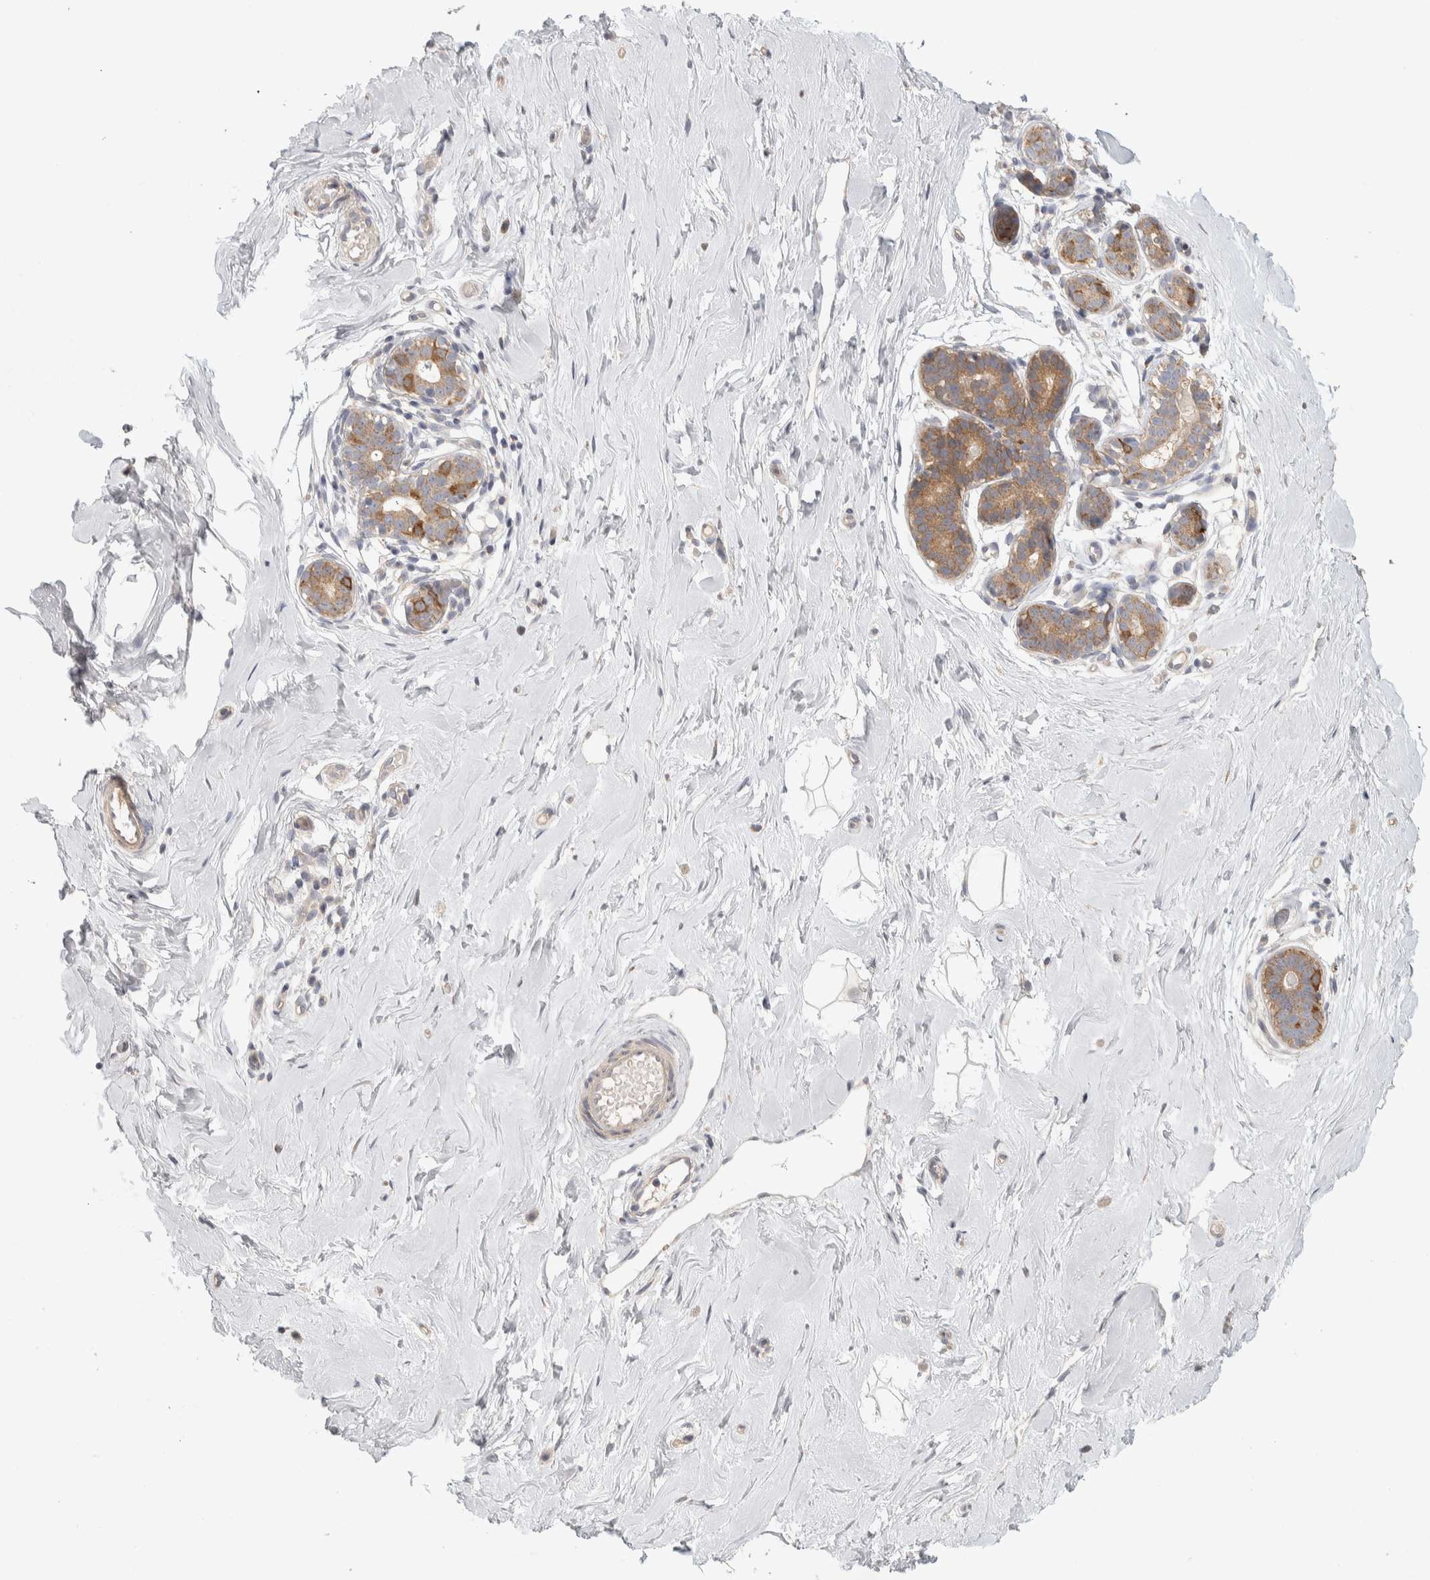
{"staining": {"intensity": "negative", "quantity": "none", "location": "none"}, "tissue": "breast", "cell_type": "Adipocytes", "image_type": "normal", "snomed": [{"axis": "morphology", "description": "Normal tissue, NOS"}, {"axis": "topography", "description": "Breast"}], "caption": "Immunohistochemistry (IHC) image of unremarkable breast stained for a protein (brown), which displays no staining in adipocytes.", "gene": "DCXR", "patient": {"sex": "female", "age": 23}}